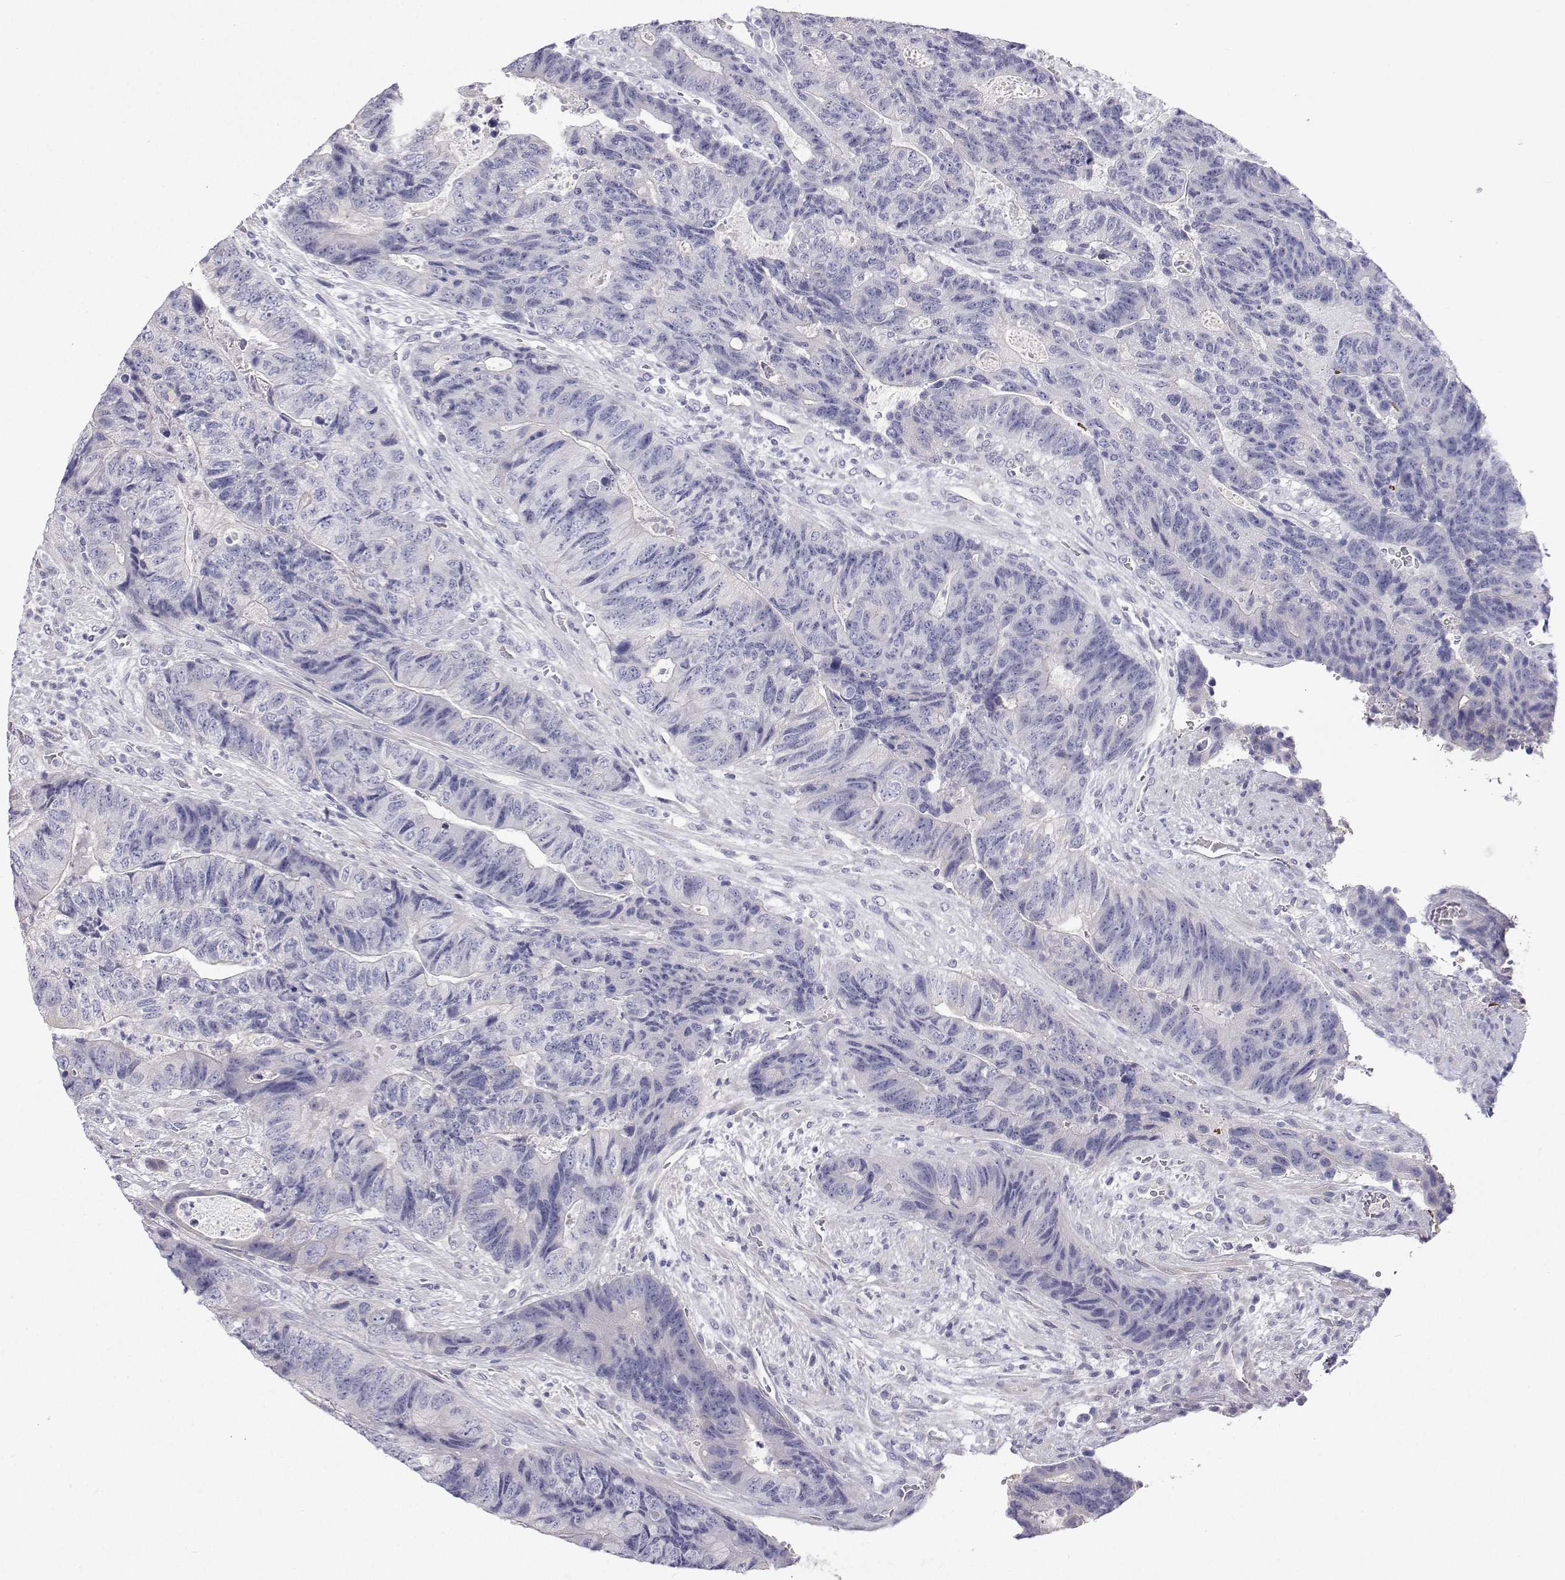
{"staining": {"intensity": "negative", "quantity": "none", "location": "none"}, "tissue": "colorectal cancer", "cell_type": "Tumor cells", "image_type": "cancer", "snomed": [{"axis": "morphology", "description": "Normal tissue, NOS"}, {"axis": "morphology", "description": "Adenocarcinoma, NOS"}, {"axis": "topography", "description": "Colon"}], "caption": "Tumor cells are negative for protein expression in human adenocarcinoma (colorectal).", "gene": "ANKRD65", "patient": {"sex": "female", "age": 48}}